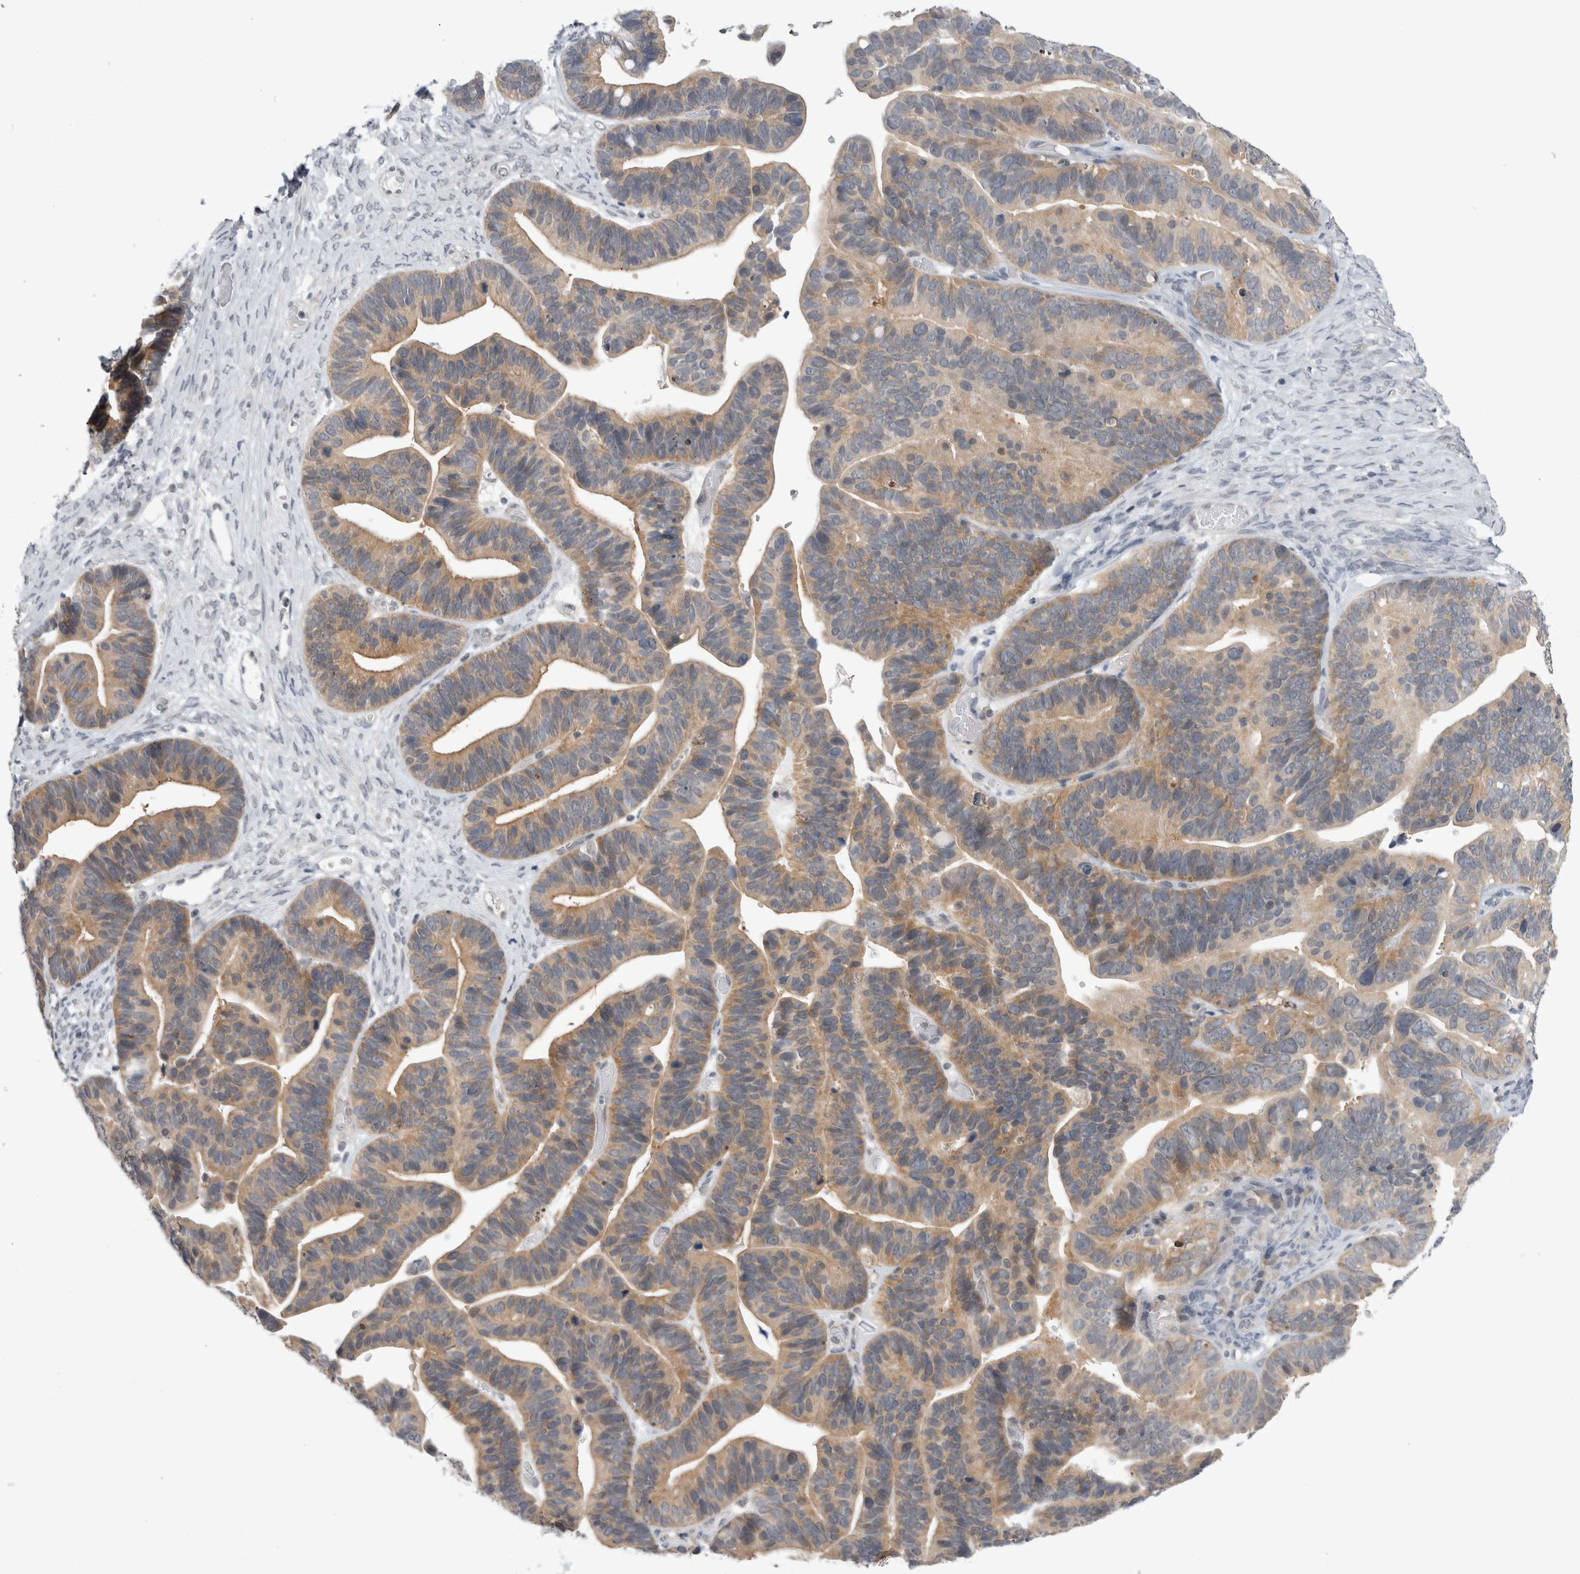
{"staining": {"intensity": "moderate", "quantity": ">75%", "location": "cytoplasmic/membranous"}, "tissue": "ovarian cancer", "cell_type": "Tumor cells", "image_type": "cancer", "snomed": [{"axis": "morphology", "description": "Cystadenocarcinoma, serous, NOS"}, {"axis": "topography", "description": "Ovary"}], "caption": "The immunohistochemical stain shows moderate cytoplasmic/membranous expression in tumor cells of ovarian serous cystadenocarcinoma tissue. The staining is performed using DAB brown chromogen to label protein expression. The nuclei are counter-stained blue using hematoxylin.", "gene": "PSMB2", "patient": {"sex": "female", "age": 56}}